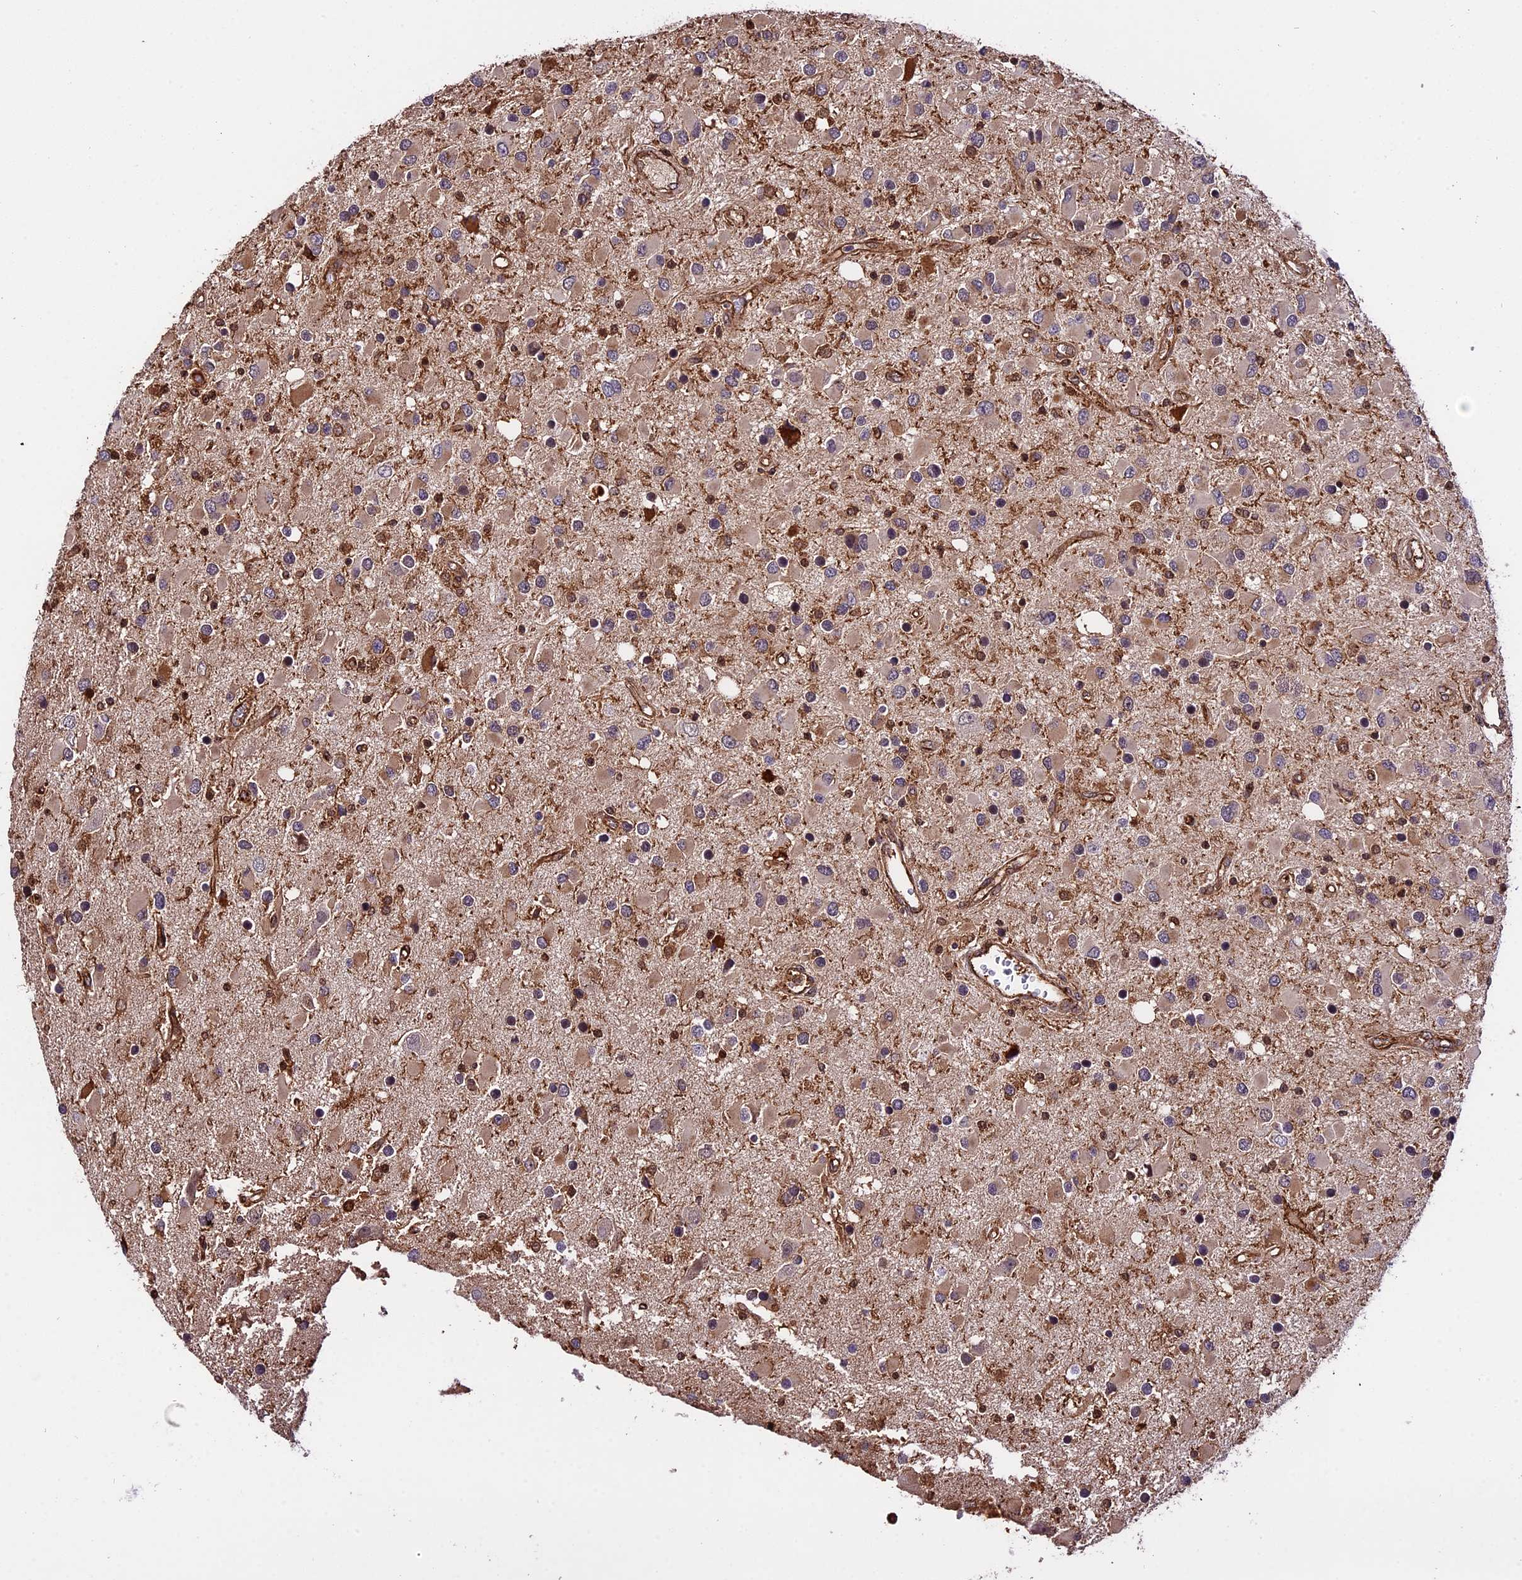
{"staining": {"intensity": "weak", "quantity": "<25%", "location": "cytoplasmic/membranous"}, "tissue": "glioma", "cell_type": "Tumor cells", "image_type": "cancer", "snomed": [{"axis": "morphology", "description": "Glioma, malignant, High grade"}, {"axis": "topography", "description": "Brain"}], "caption": "High-grade glioma (malignant) was stained to show a protein in brown. There is no significant expression in tumor cells. The staining is performed using DAB (3,3'-diaminobenzidine) brown chromogen with nuclei counter-stained in using hematoxylin.", "gene": "HERPUD1", "patient": {"sex": "male", "age": 53}}